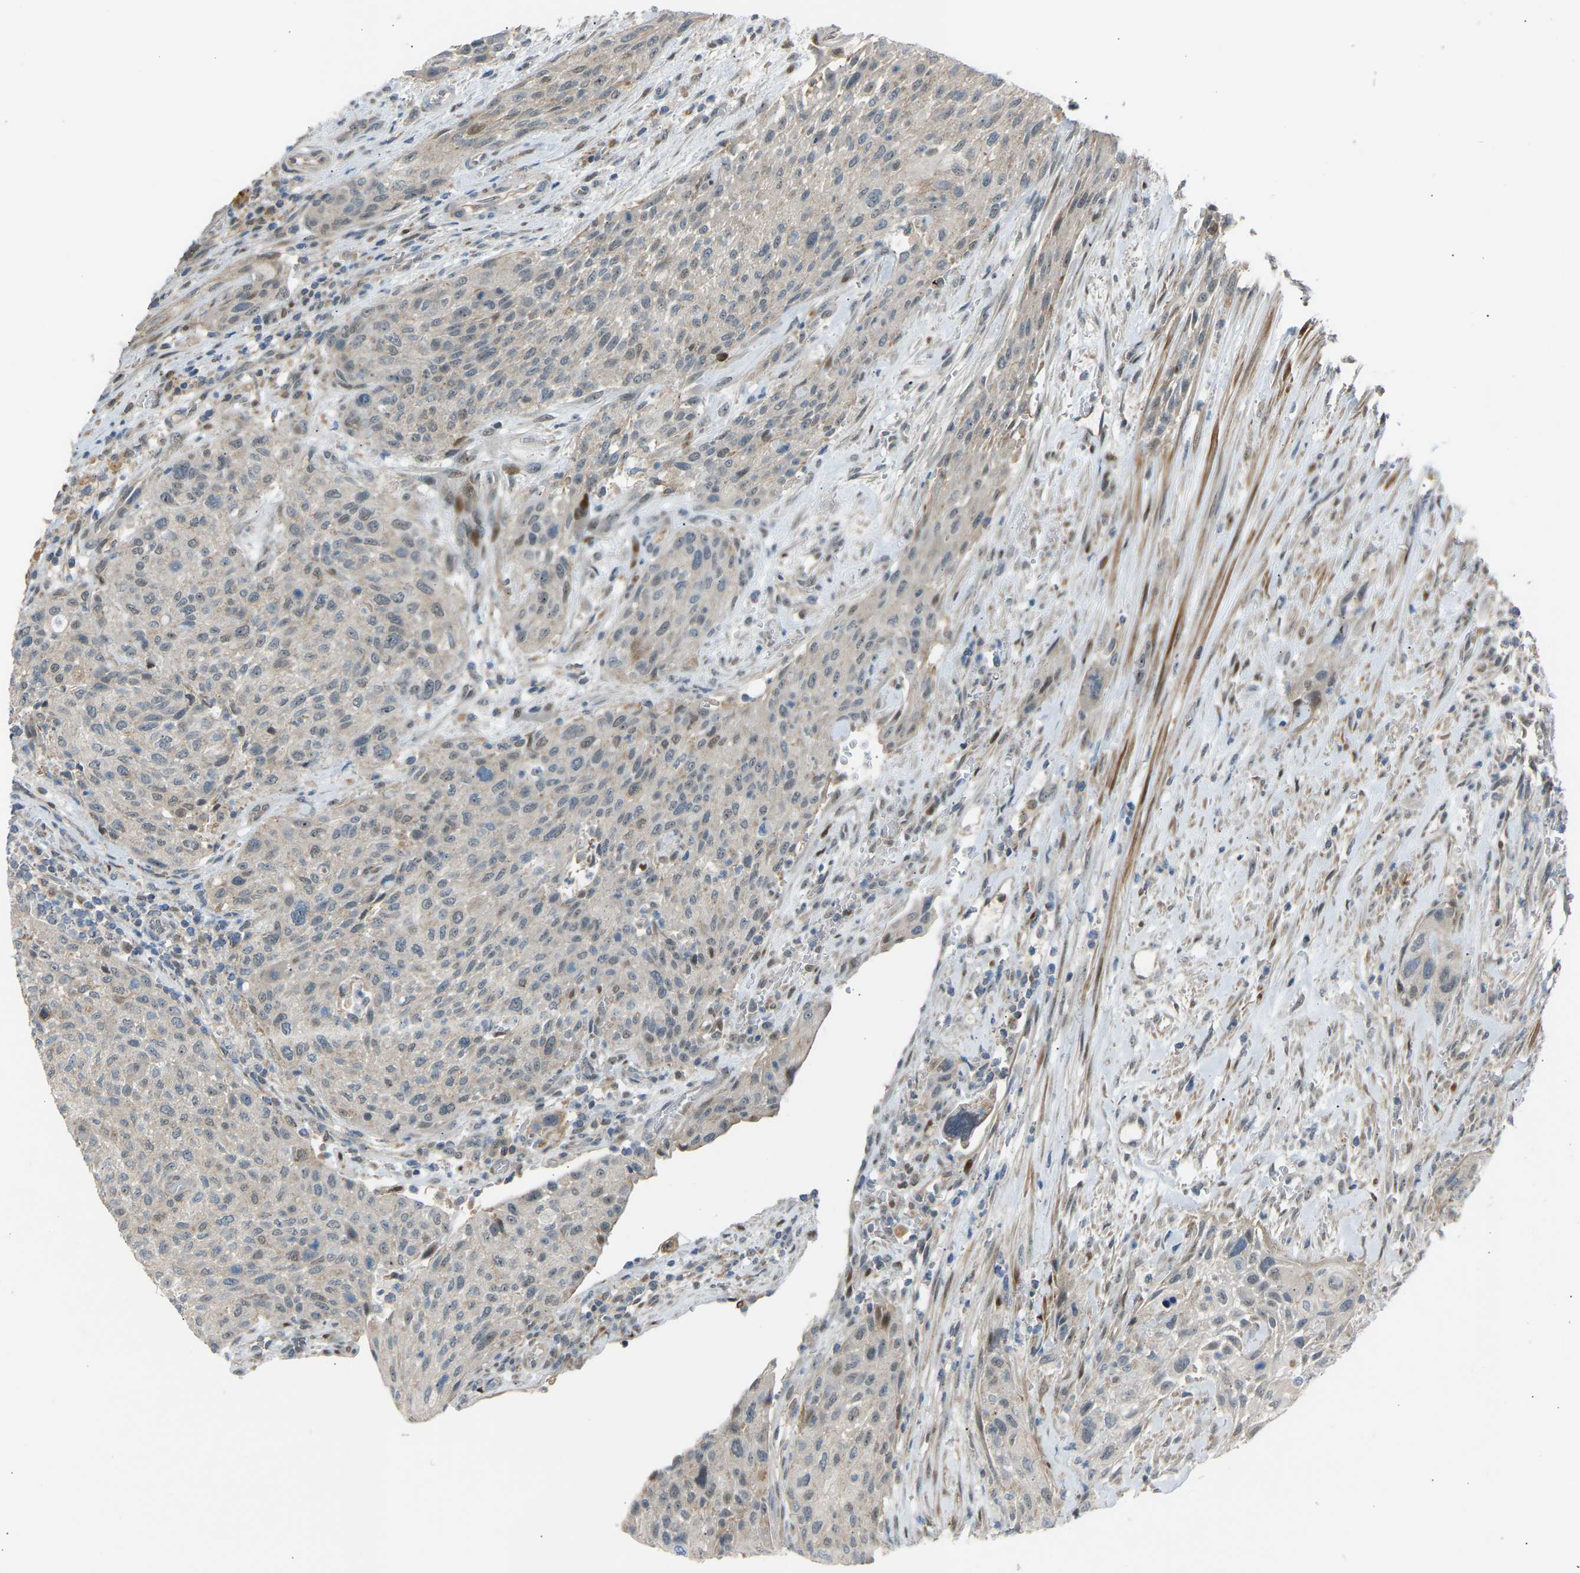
{"staining": {"intensity": "weak", "quantity": "<25%", "location": "cytoplasmic/membranous,nuclear"}, "tissue": "urothelial cancer", "cell_type": "Tumor cells", "image_type": "cancer", "snomed": [{"axis": "morphology", "description": "Urothelial carcinoma, Low grade"}, {"axis": "morphology", "description": "Urothelial carcinoma, High grade"}, {"axis": "topography", "description": "Urinary bladder"}], "caption": "Tumor cells are negative for protein expression in human urothelial cancer.", "gene": "VPS41", "patient": {"sex": "male", "age": 35}}